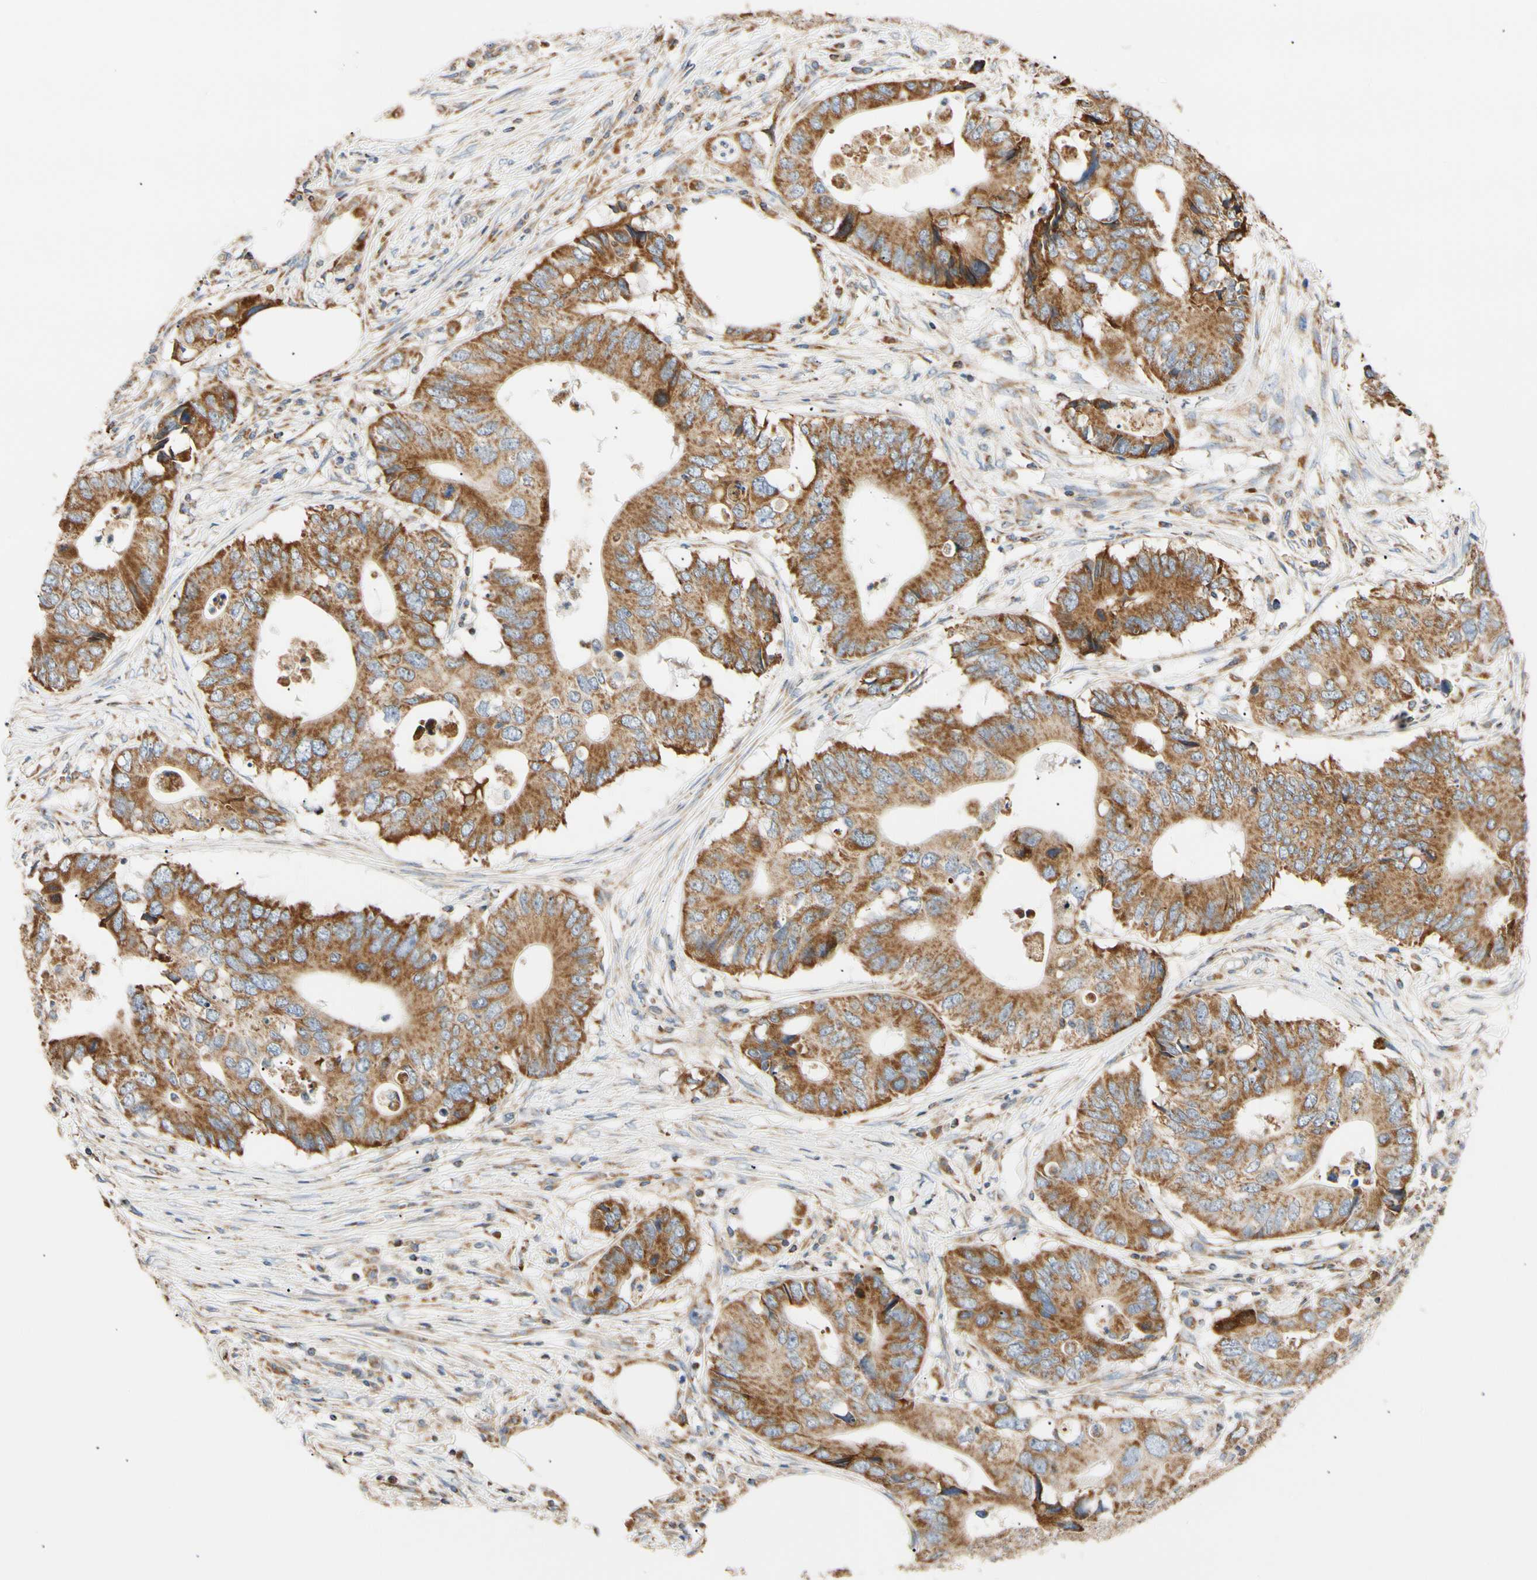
{"staining": {"intensity": "moderate", "quantity": ">75%", "location": "cytoplasmic/membranous"}, "tissue": "colorectal cancer", "cell_type": "Tumor cells", "image_type": "cancer", "snomed": [{"axis": "morphology", "description": "Adenocarcinoma, NOS"}, {"axis": "topography", "description": "Colon"}], "caption": "IHC image of human colorectal cancer stained for a protein (brown), which displays medium levels of moderate cytoplasmic/membranous expression in about >75% of tumor cells.", "gene": "PLGRKT", "patient": {"sex": "male", "age": 71}}